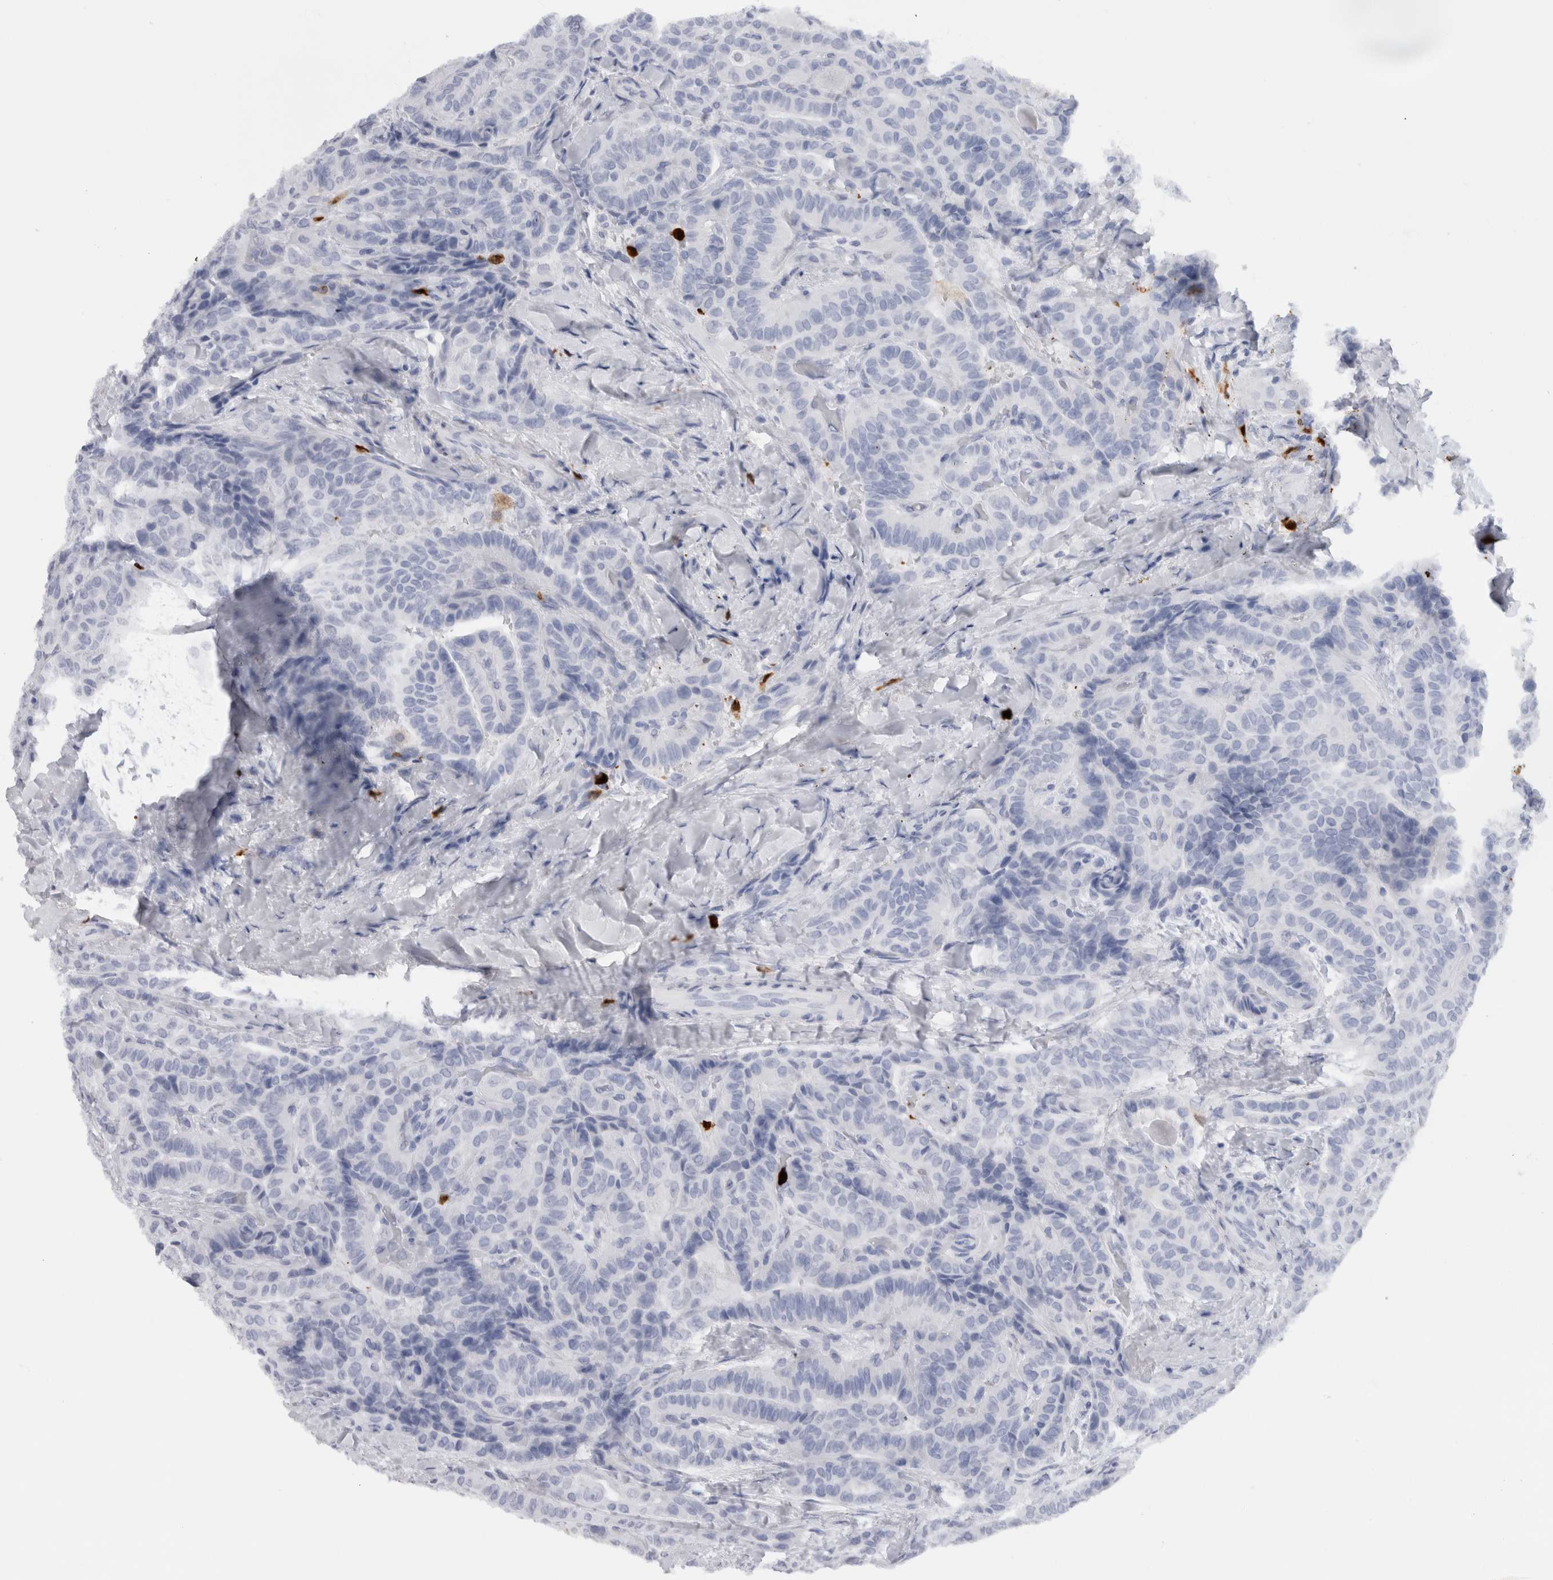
{"staining": {"intensity": "negative", "quantity": "none", "location": "none"}, "tissue": "thyroid cancer", "cell_type": "Tumor cells", "image_type": "cancer", "snomed": [{"axis": "morphology", "description": "Papillary adenocarcinoma, NOS"}, {"axis": "topography", "description": "Thyroid gland"}], "caption": "This is an immunohistochemistry (IHC) image of human thyroid cancer (papillary adenocarcinoma). There is no expression in tumor cells.", "gene": "S100A8", "patient": {"sex": "male", "age": 77}}